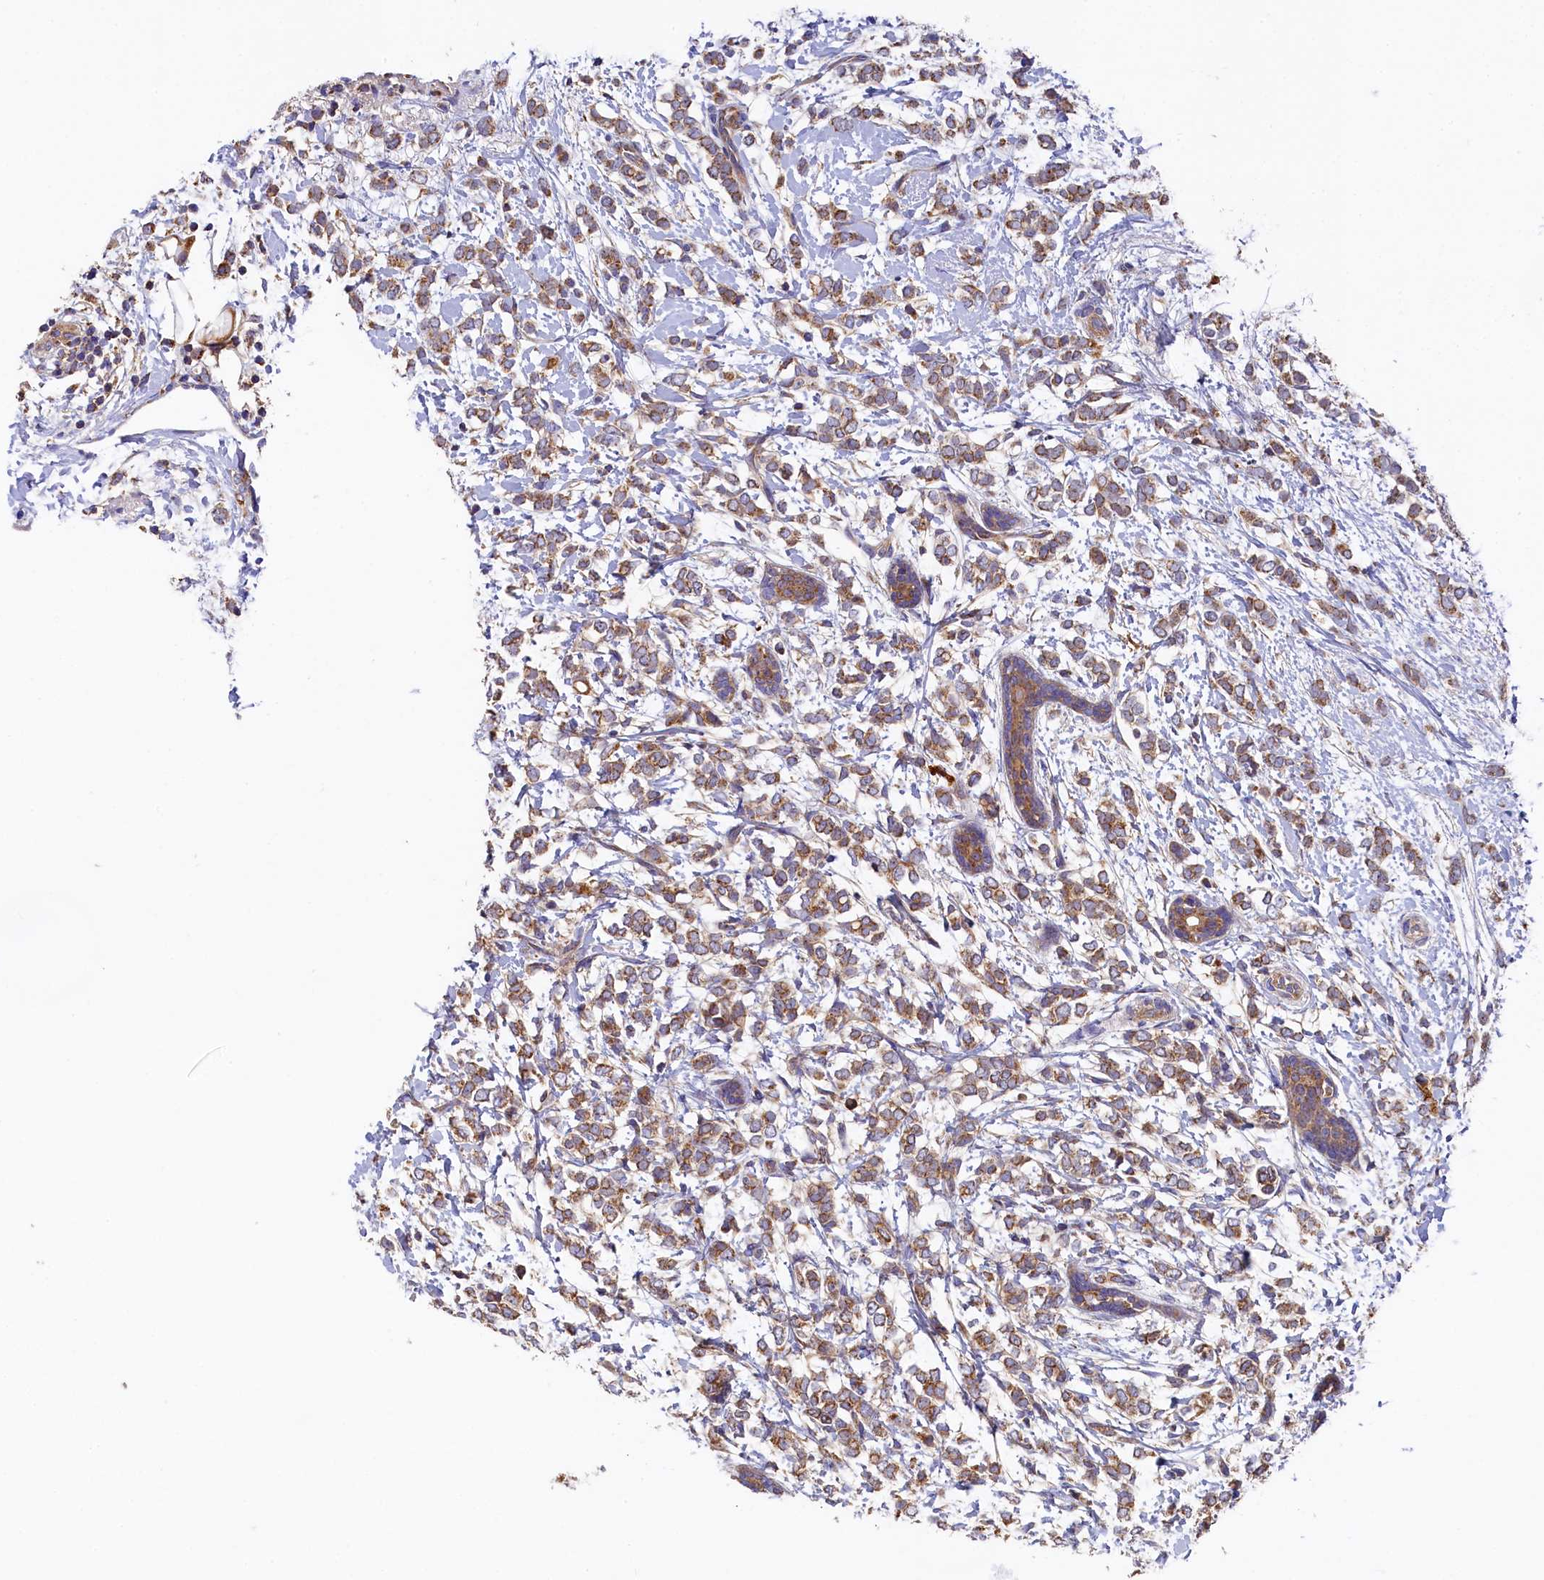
{"staining": {"intensity": "moderate", "quantity": ">75%", "location": "cytoplasmic/membranous"}, "tissue": "breast cancer", "cell_type": "Tumor cells", "image_type": "cancer", "snomed": [{"axis": "morphology", "description": "Normal tissue, NOS"}, {"axis": "morphology", "description": "Lobular carcinoma"}, {"axis": "topography", "description": "Breast"}], "caption": "Immunohistochemistry (IHC) of human breast lobular carcinoma displays medium levels of moderate cytoplasmic/membranous staining in about >75% of tumor cells.", "gene": "SEC31B", "patient": {"sex": "female", "age": 47}}